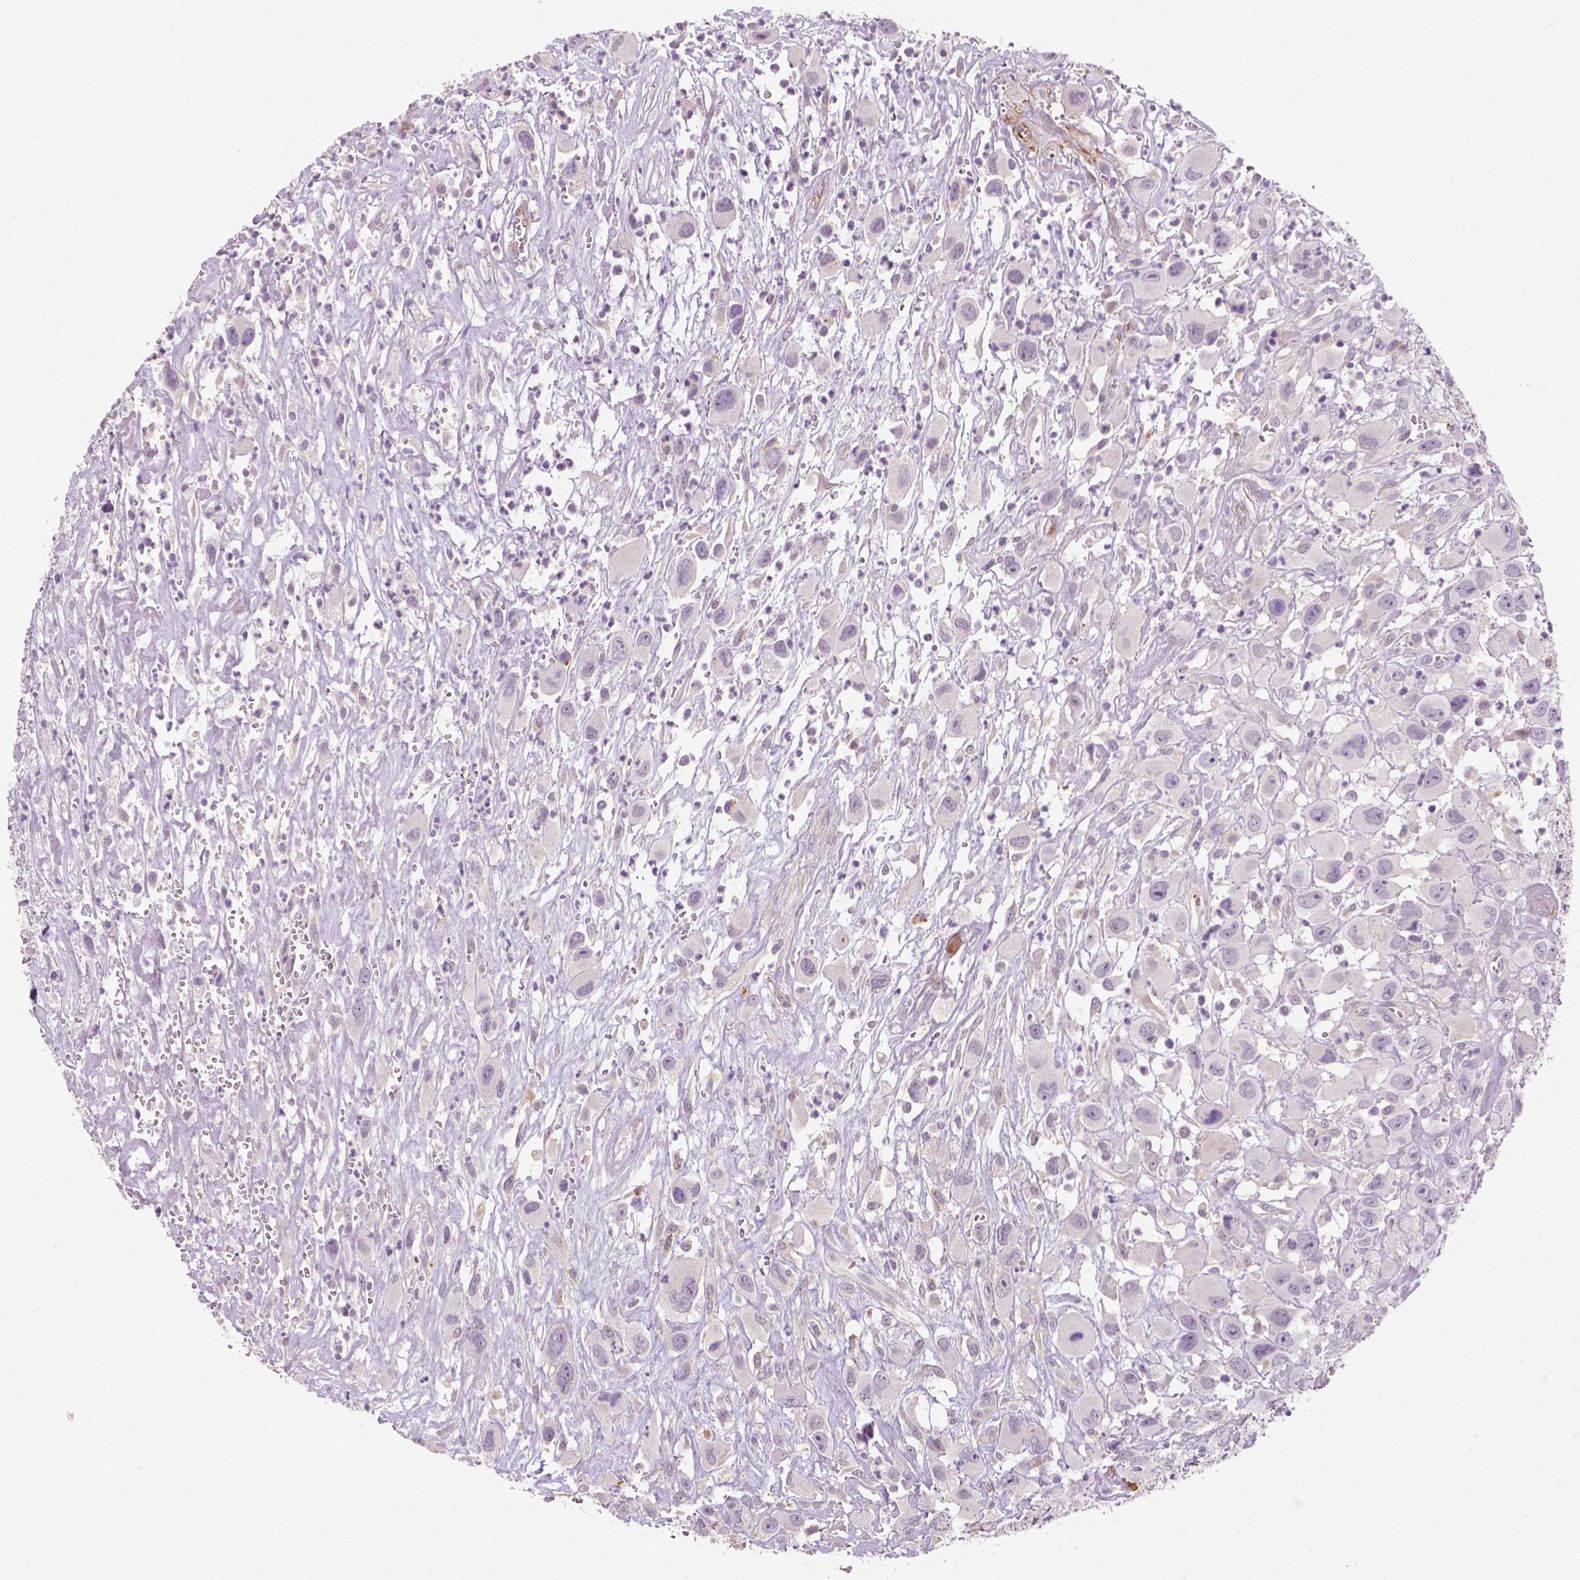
{"staining": {"intensity": "negative", "quantity": "none", "location": "none"}, "tissue": "head and neck cancer", "cell_type": "Tumor cells", "image_type": "cancer", "snomed": [{"axis": "morphology", "description": "Squamous cell carcinoma, NOS"}, {"axis": "morphology", "description": "Squamous cell carcinoma, metastatic, NOS"}, {"axis": "topography", "description": "Oral tissue"}, {"axis": "topography", "description": "Head-Neck"}], "caption": "Tumor cells show no significant expression in head and neck cancer (metastatic squamous cell carcinoma).", "gene": "FAM163B", "patient": {"sex": "female", "age": 85}}